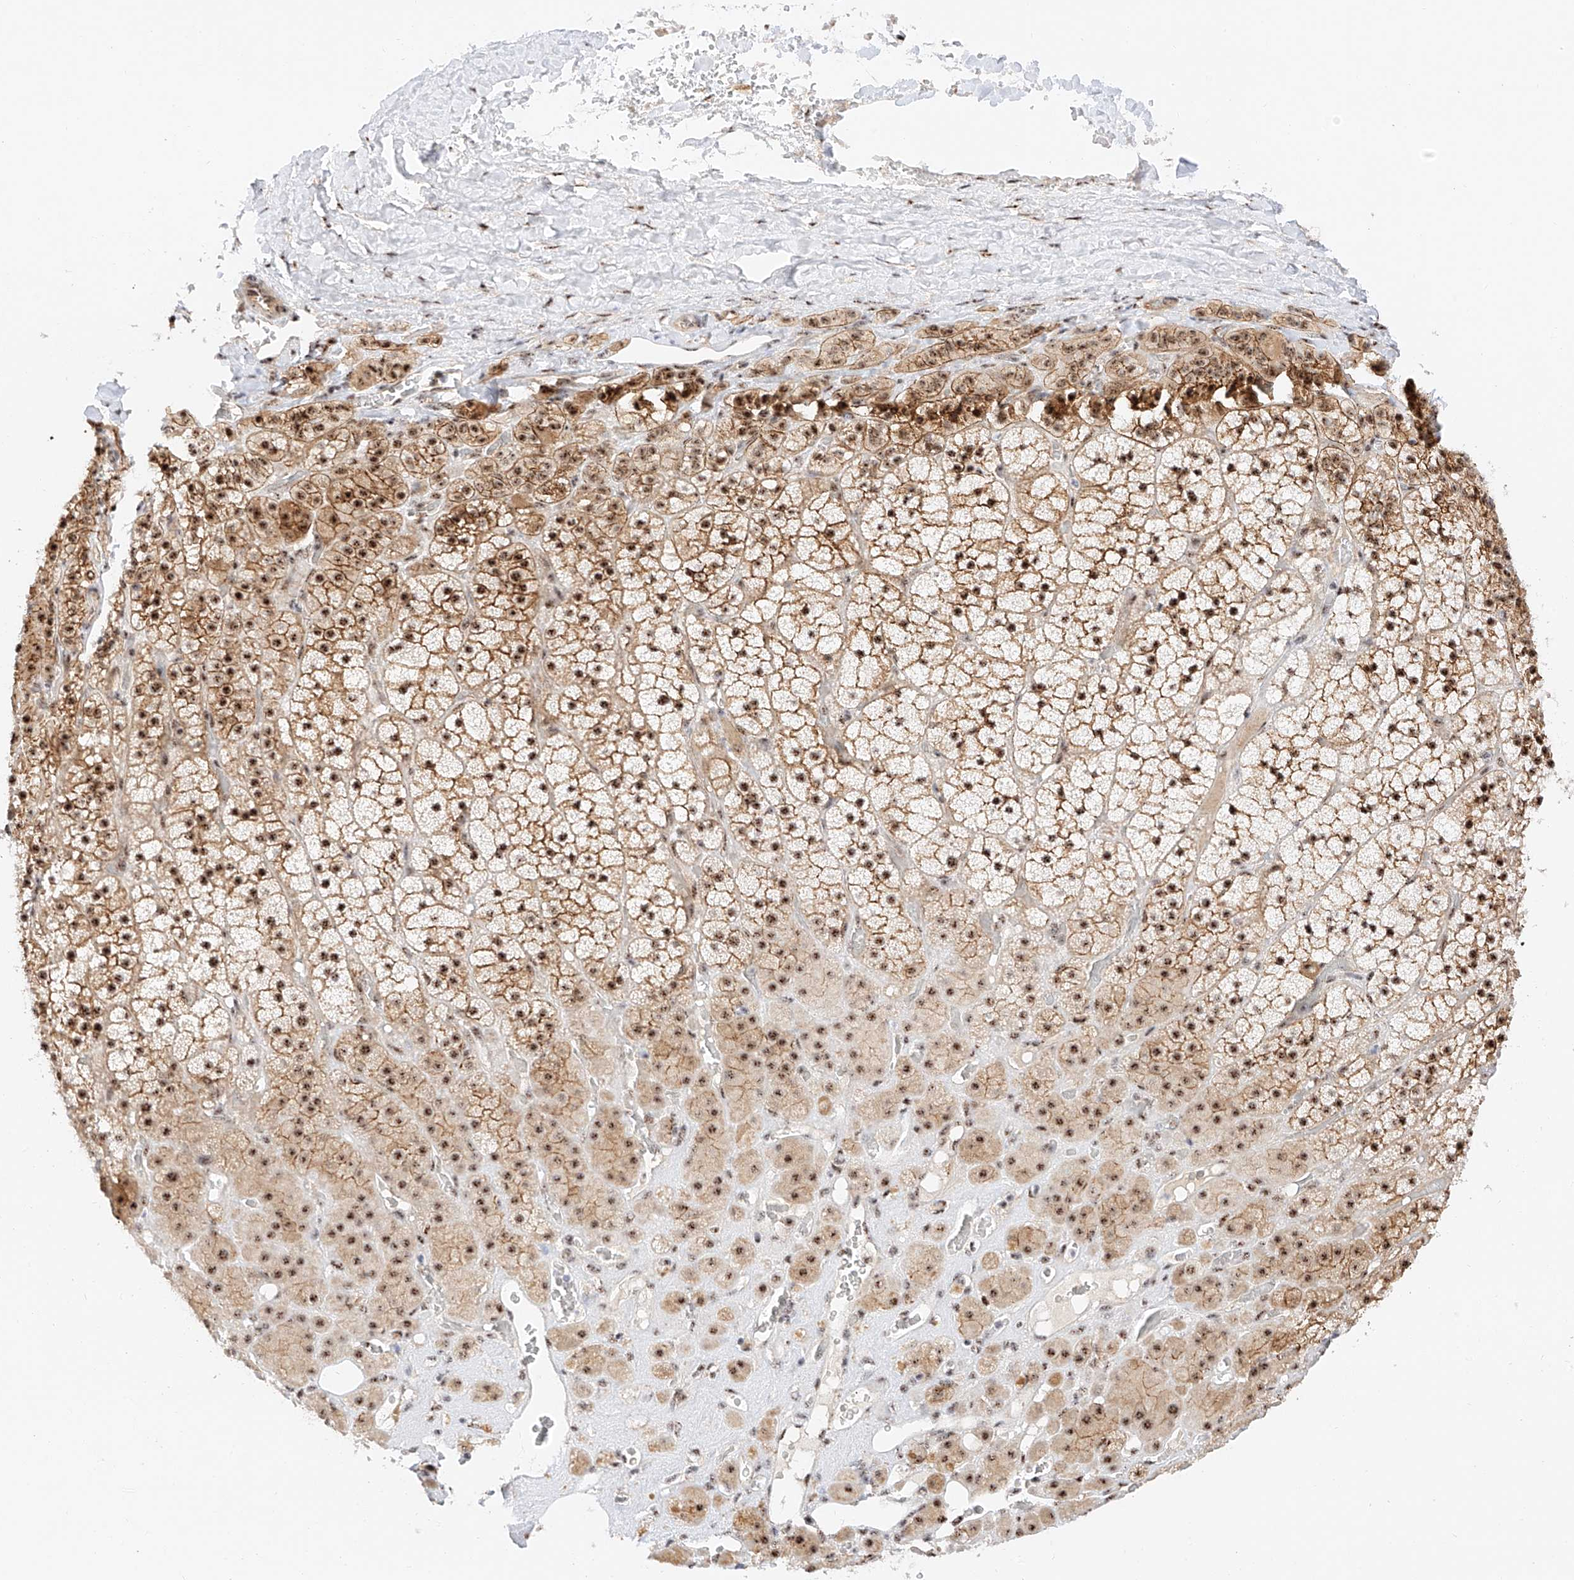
{"staining": {"intensity": "strong", "quantity": ">75%", "location": "cytoplasmic/membranous,nuclear"}, "tissue": "adrenal gland", "cell_type": "Glandular cells", "image_type": "normal", "snomed": [{"axis": "morphology", "description": "Normal tissue, NOS"}, {"axis": "topography", "description": "Adrenal gland"}], "caption": "An immunohistochemistry (IHC) photomicrograph of unremarkable tissue is shown. Protein staining in brown highlights strong cytoplasmic/membranous,nuclear positivity in adrenal gland within glandular cells.", "gene": "ATXN7L2", "patient": {"sex": "male", "age": 57}}